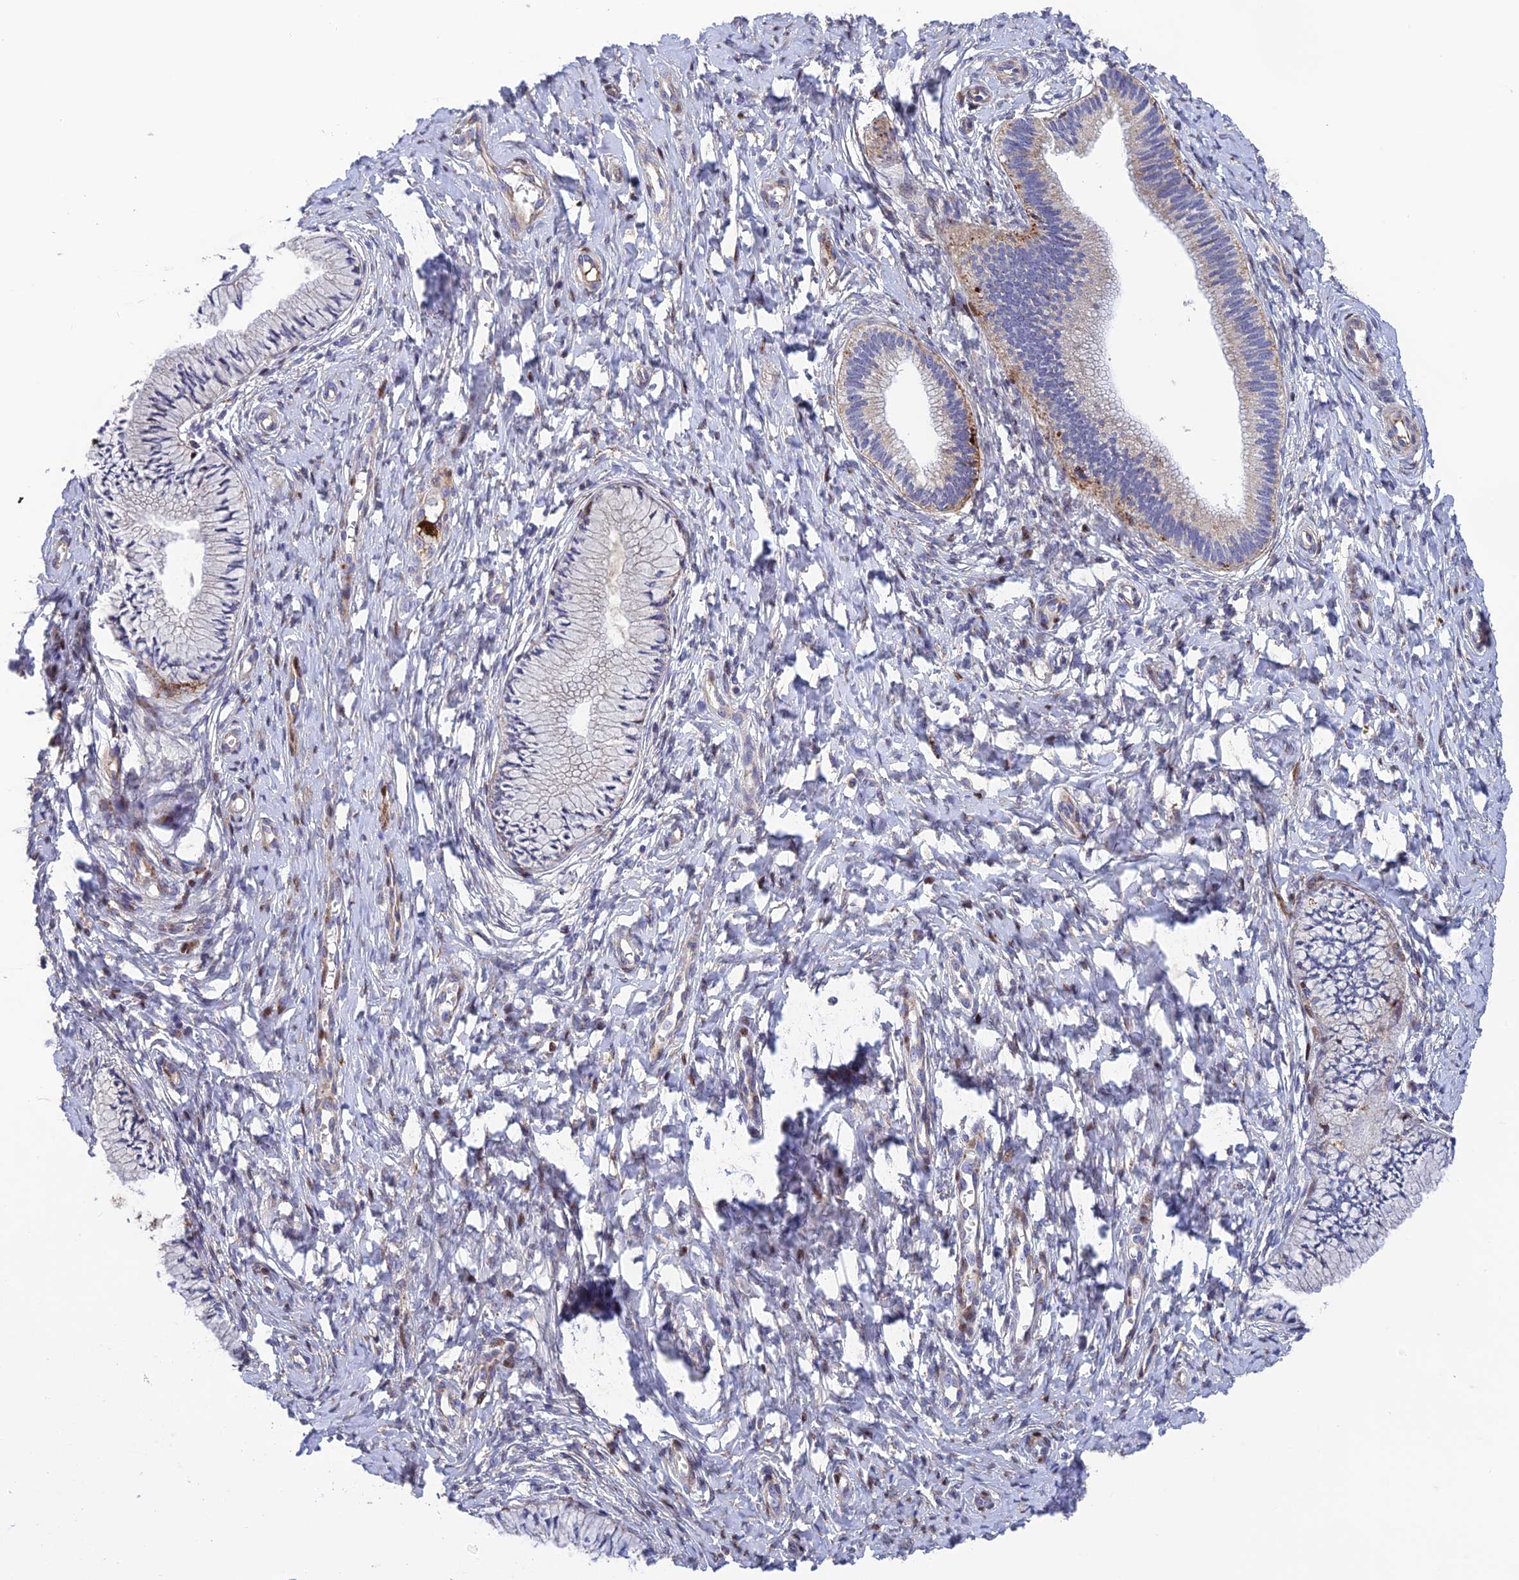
{"staining": {"intensity": "moderate", "quantity": "<25%", "location": "cytoplasmic/membranous"}, "tissue": "cervix", "cell_type": "Glandular cells", "image_type": "normal", "snomed": [{"axis": "morphology", "description": "Normal tissue, NOS"}, {"axis": "topography", "description": "Cervix"}], "caption": "Cervix stained for a protein (brown) reveals moderate cytoplasmic/membranous positive staining in approximately <25% of glandular cells.", "gene": "CPSF4L", "patient": {"sex": "female", "age": 36}}